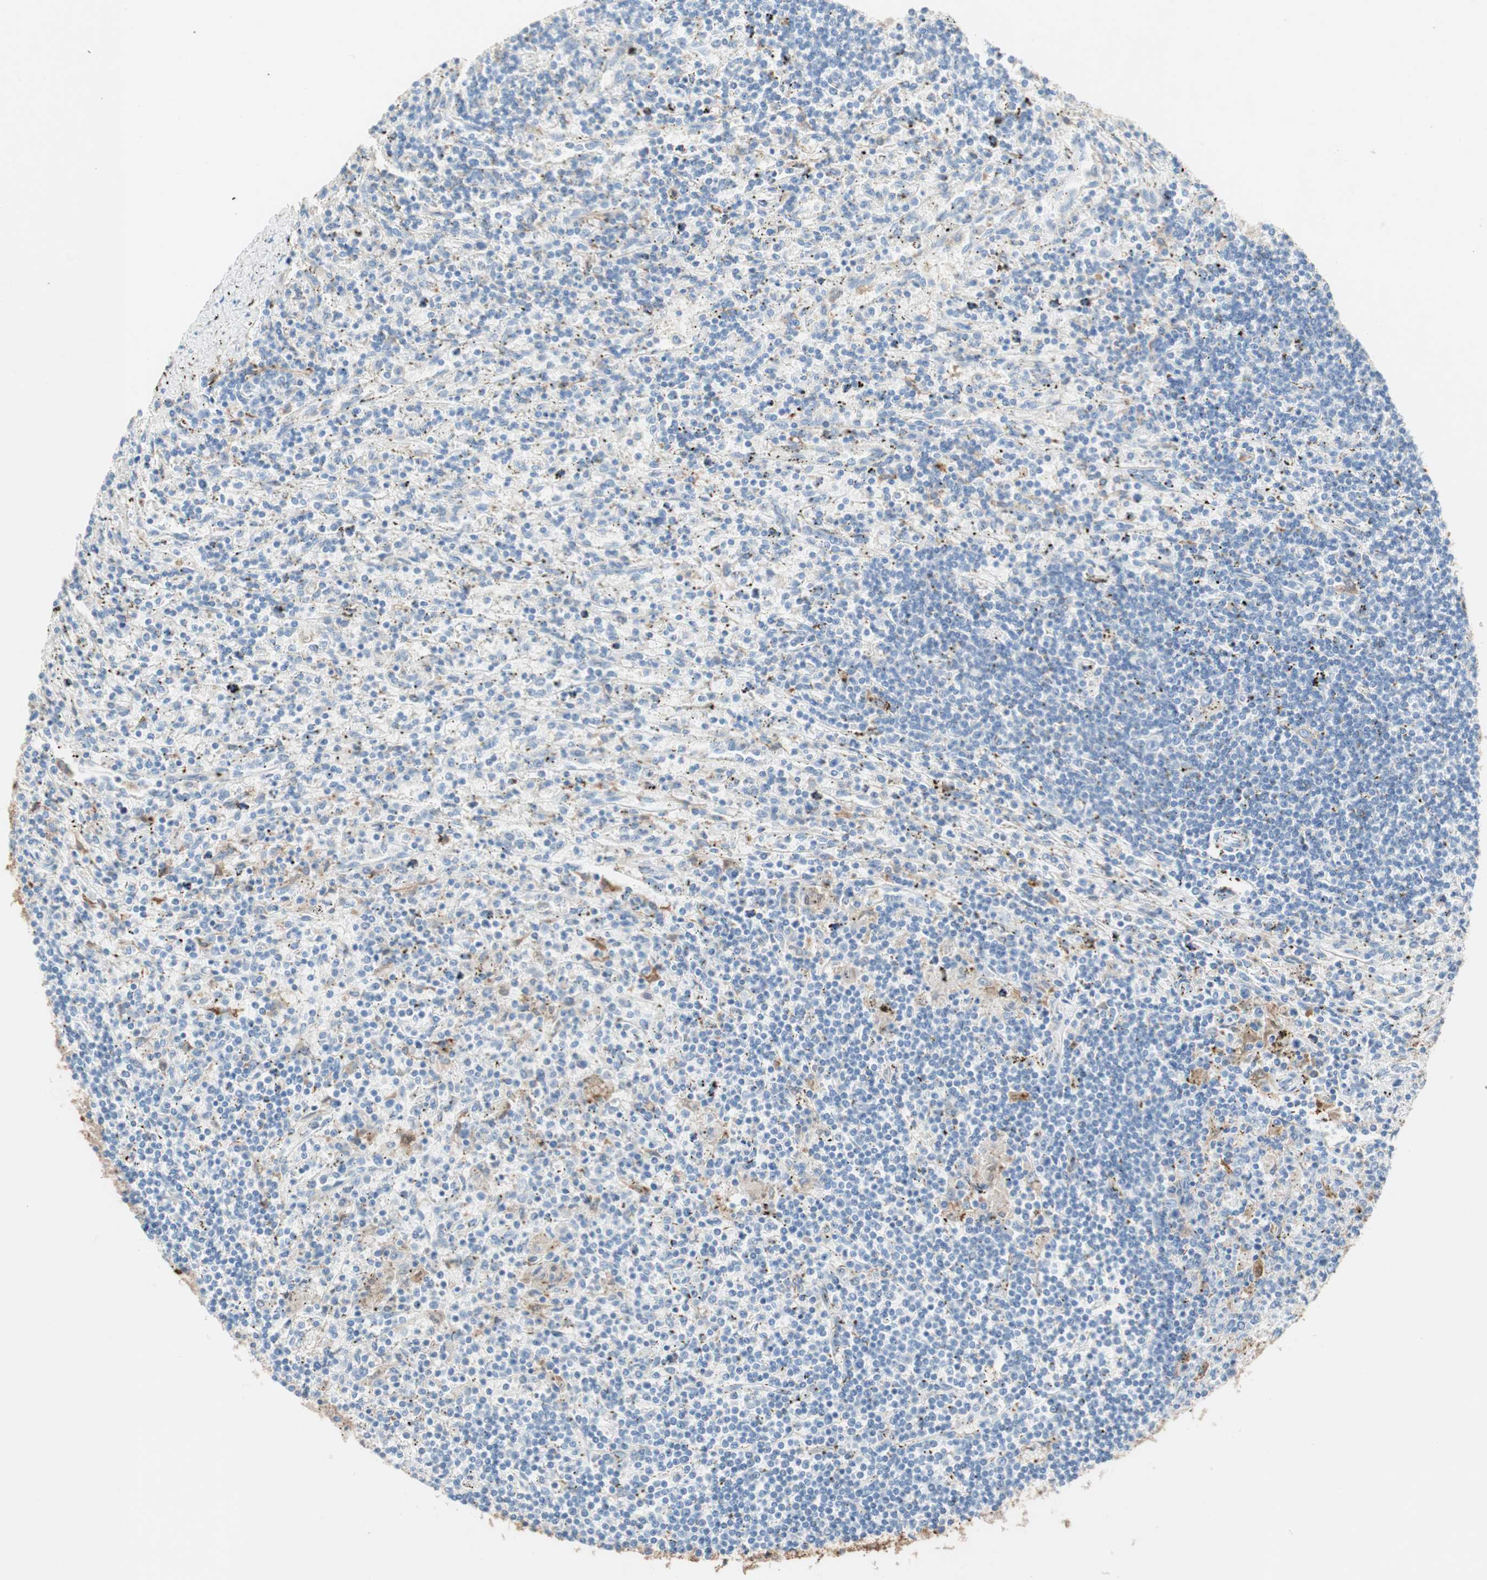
{"staining": {"intensity": "negative", "quantity": "none", "location": "none"}, "tissue": "lymphoma", "cell_type": "Tumor cells", "image_type": "cancer", "snomed": [{"axis": "morphology", "description": "Malignant lymphoma, non-Hodgkin's type, Low grade"}, {"axis": "topography", "description": "Spleen"}], "caption": "A micrograph of low-grade malignant lymphoma, non-Hodgkin's type stained for a protein shows no brown staining in tumor cells. (DAB immunohistochemistry visualized using brightfield microscopy, high magnification).", "gene": "GLUL", "patient": {"sex": "male", "age": 76}}